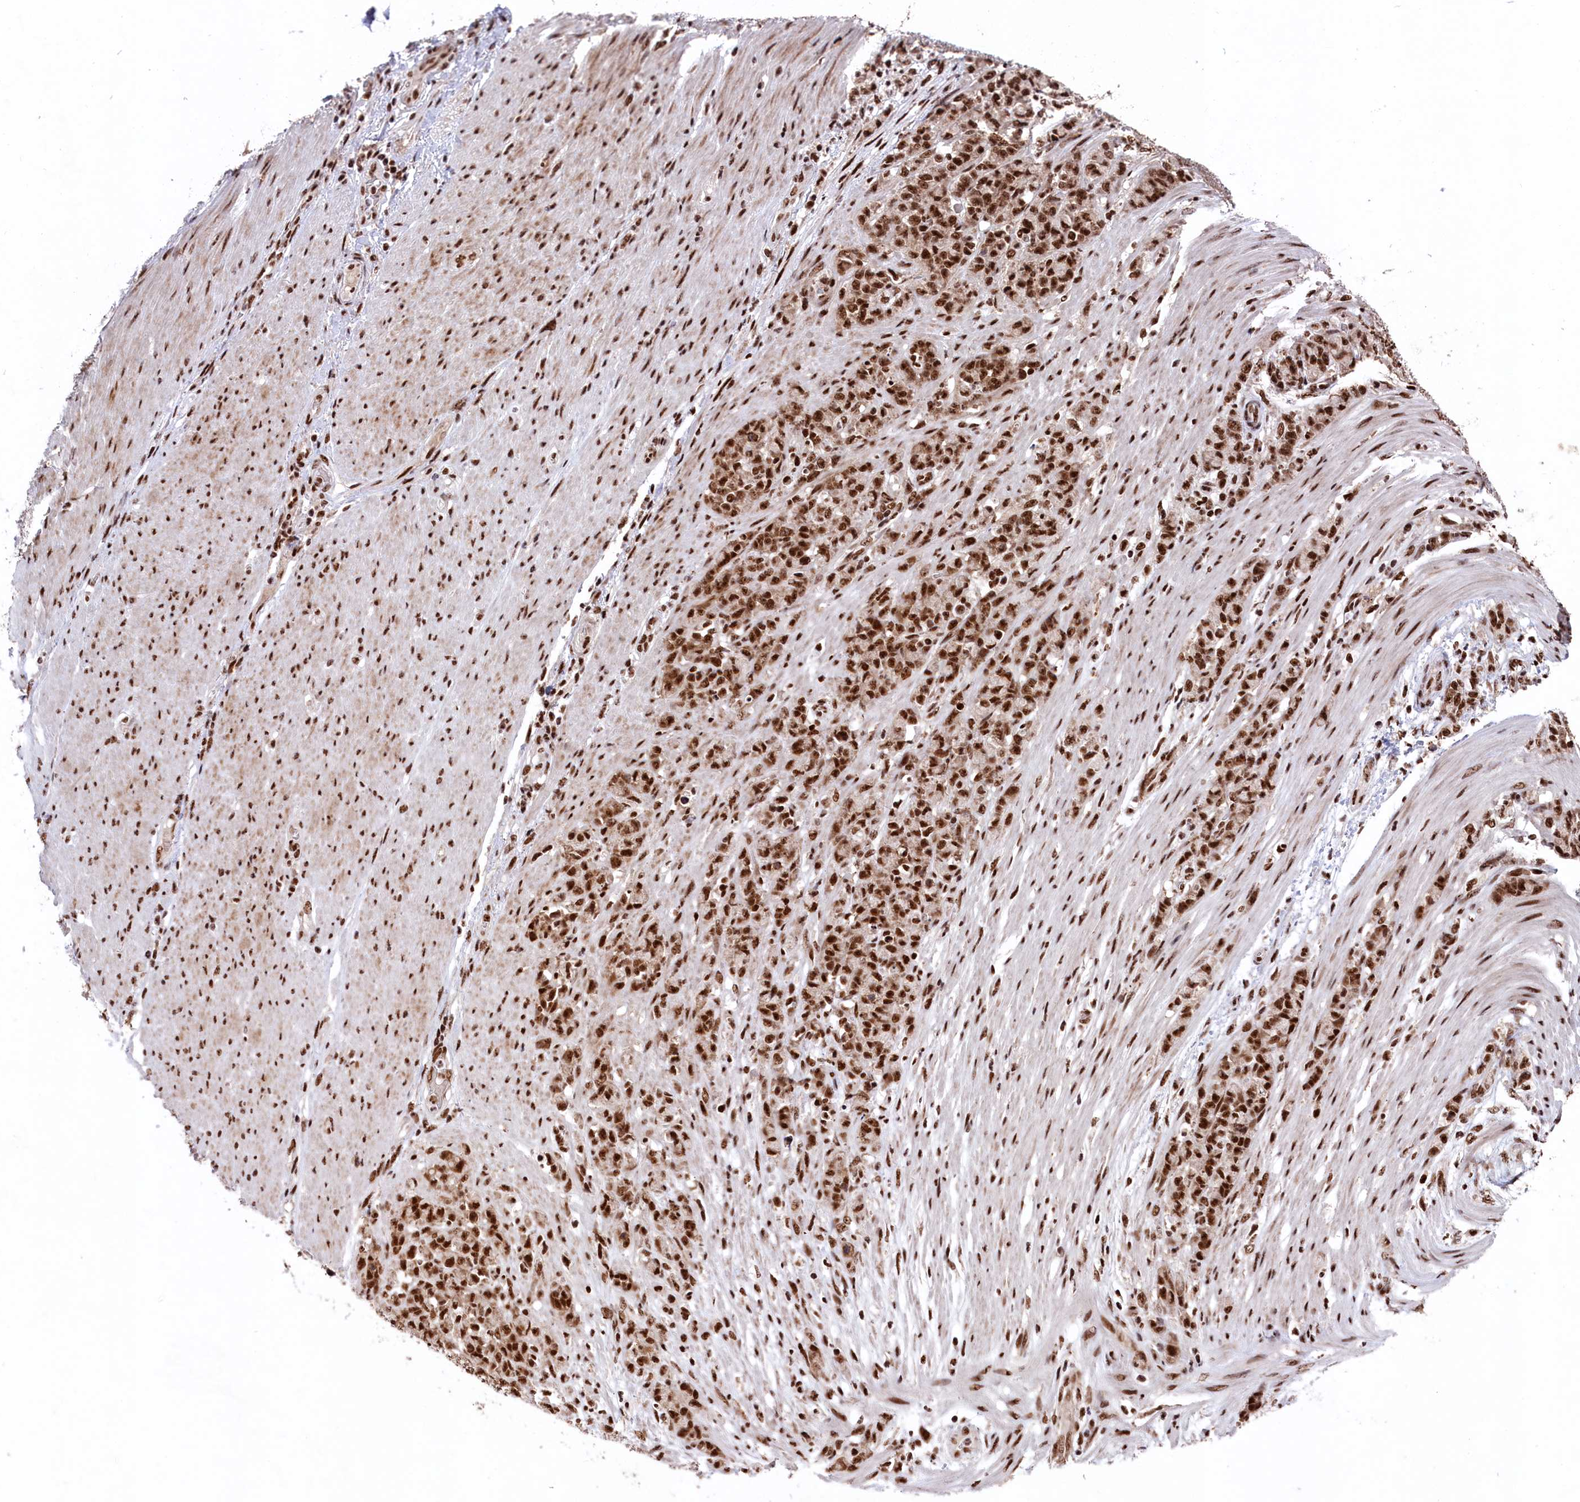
{"staining": {"intensity": "strong", "quantity": ">75%", "location": "nuclear"}, "tissue": "stomach cancer", "cell_type": "Tumor cells", "image_type": "cancer", "snomed": [{"axis": "morphology", "description": "Adenocarcinoma, NOS"}, {"axis": "topography", "description": "Stomach"}], "caption": "Immunohistochemical staining of stomach cancer demonstrates high levels of strong nuclear protein expression in approximately >75% of tumor cells.", "gene": "PRPF31", "patient": {"sex": "female", "age": 79}}